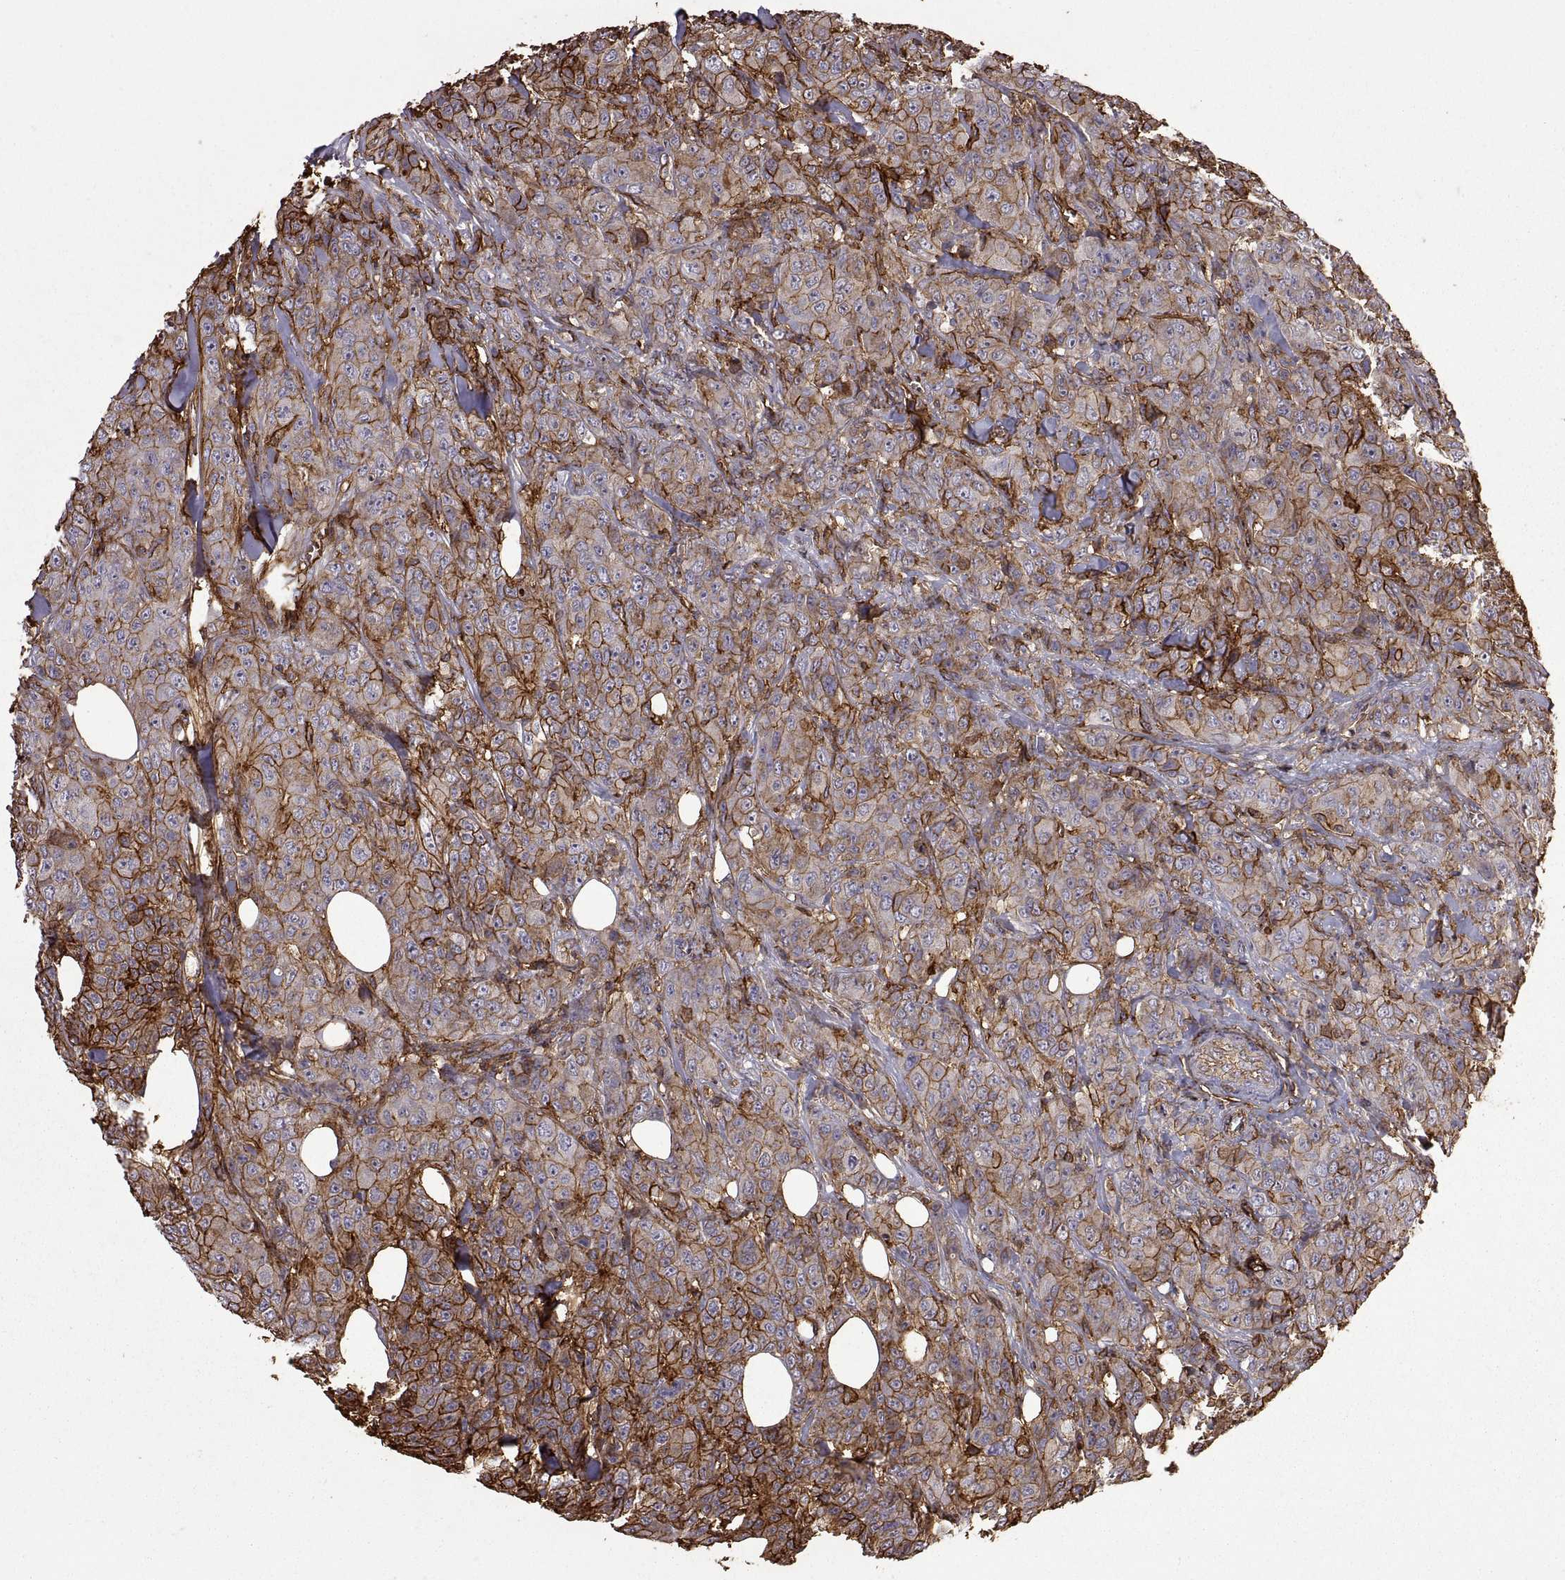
{"staining": {"intensity": "strong", "quantity": "25%-75%", "location": "cytoplasmic/membranous"}, "tissue": "breast cancer", "cell_type": "Tumor cells", "image_type": "cancer", "snomed": [{"axis": "morphology", "description": "Duct carcinoma"}, {"axis": "topography", "description": "Breast"}], "caption": "IHC photomicrograph of invasive ductal carcinoma (breast) stained for a protein (brown), which displays high levels of strong cytoplasmic/membranous staining in approximately 25%-75% of tumor cells.", "gene": "S100A10", "patient": {"sex": "female", "age": 43}}